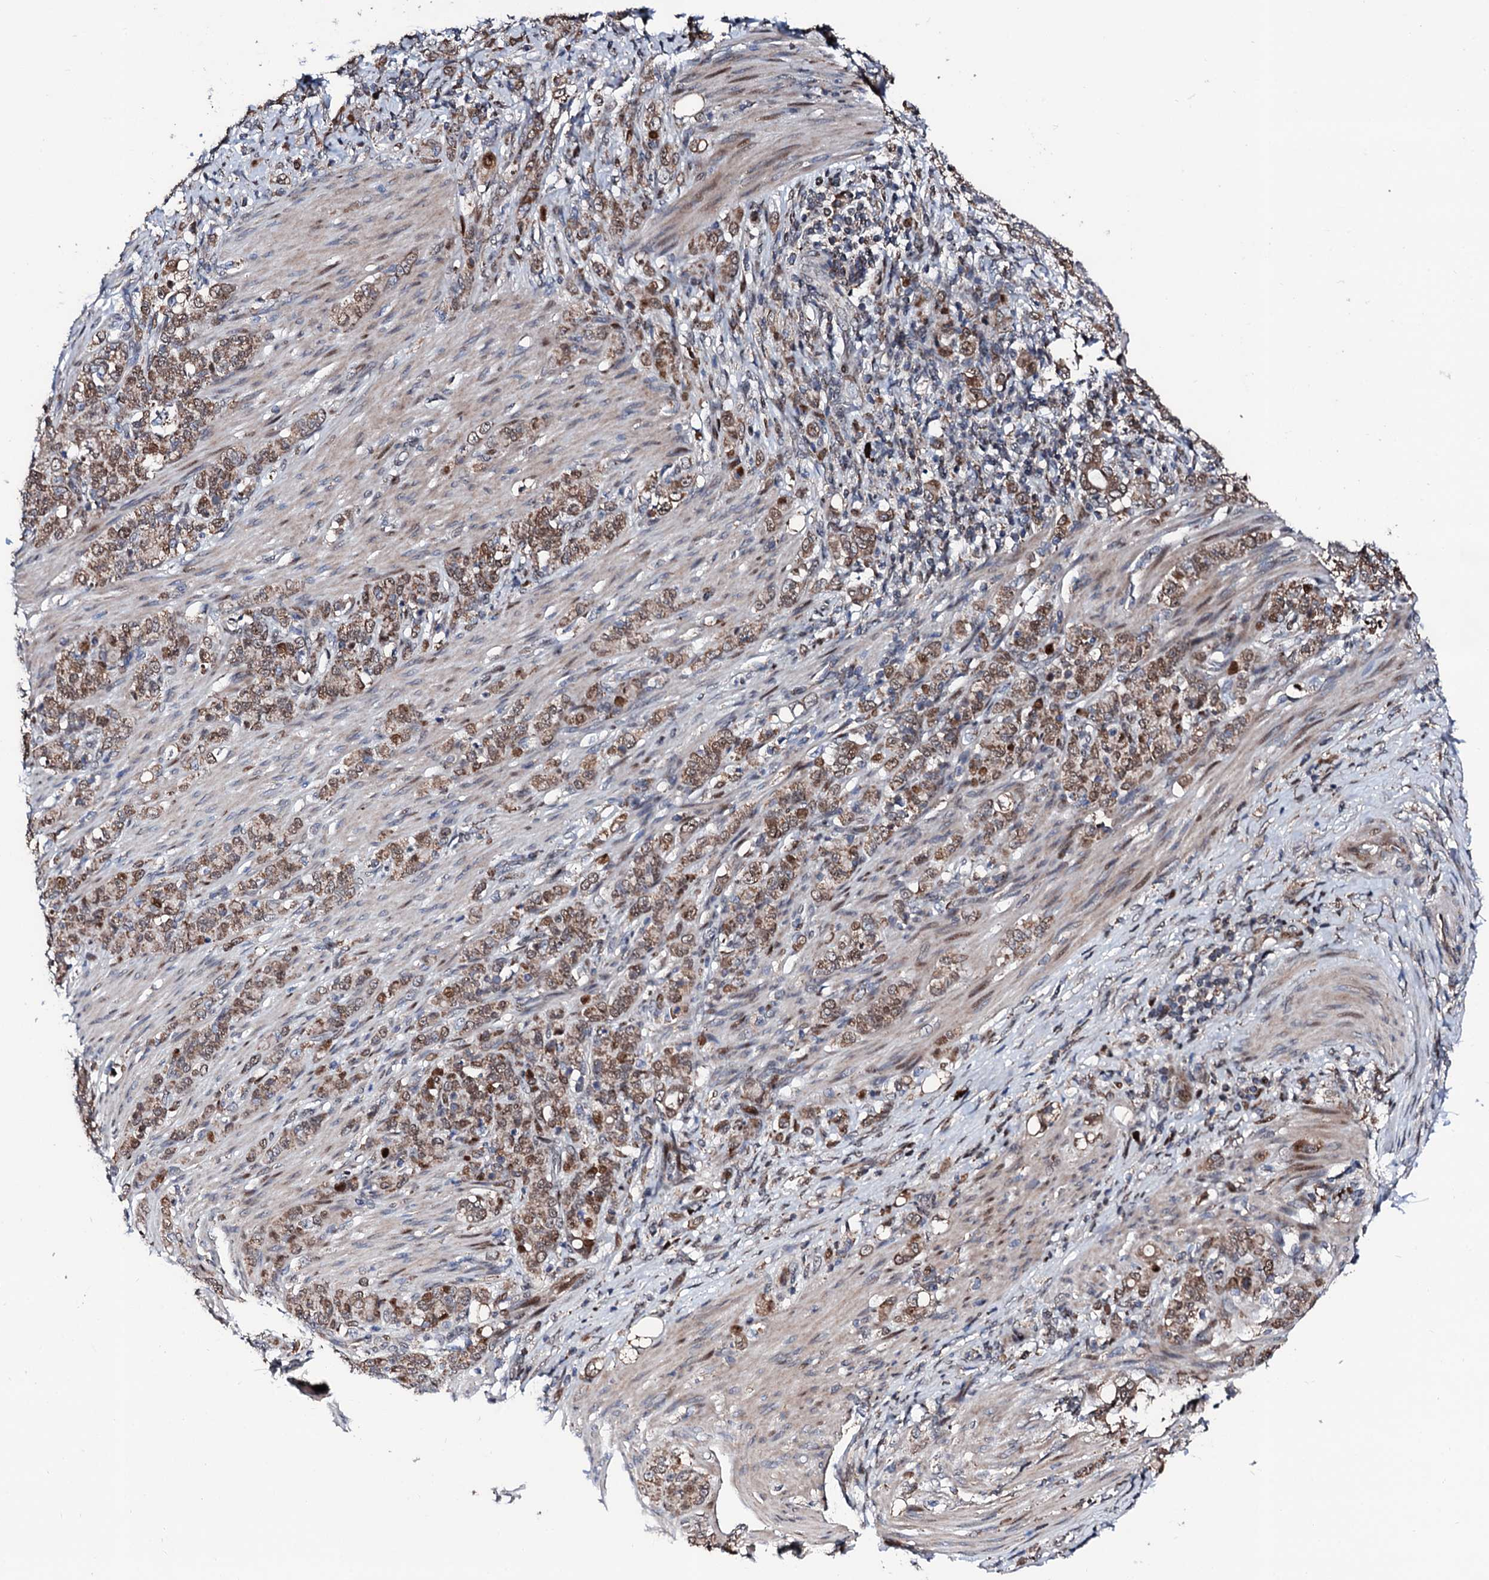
{"staining": {"intensity": "moderate", "quantity": ">75%", "location": "cytoplasmic/membranous,nuclear"}, "tissue": "stomach cancer", "cell_type": "Tumor cells", "image_type": "cancer", "snomed": [{"axis": "morphology", "description": "Adenocarcinoma, NOS"}, {"axis": "topography", "description": "Stomach"}], "caption": "Tumor cells exhibit moderate cytoplasmic/membranous and nuclear staining in about >75% of cells in adenocarcinoma (stomach). The staining is performed using DAB (3,3'-diaminobenzidine) brown chromogen to label protein expression. The nuclei are counter-stained blue using hematoxylin.", "gene": "KIF18A", "patient": {"sex": "female", "age": 79}}